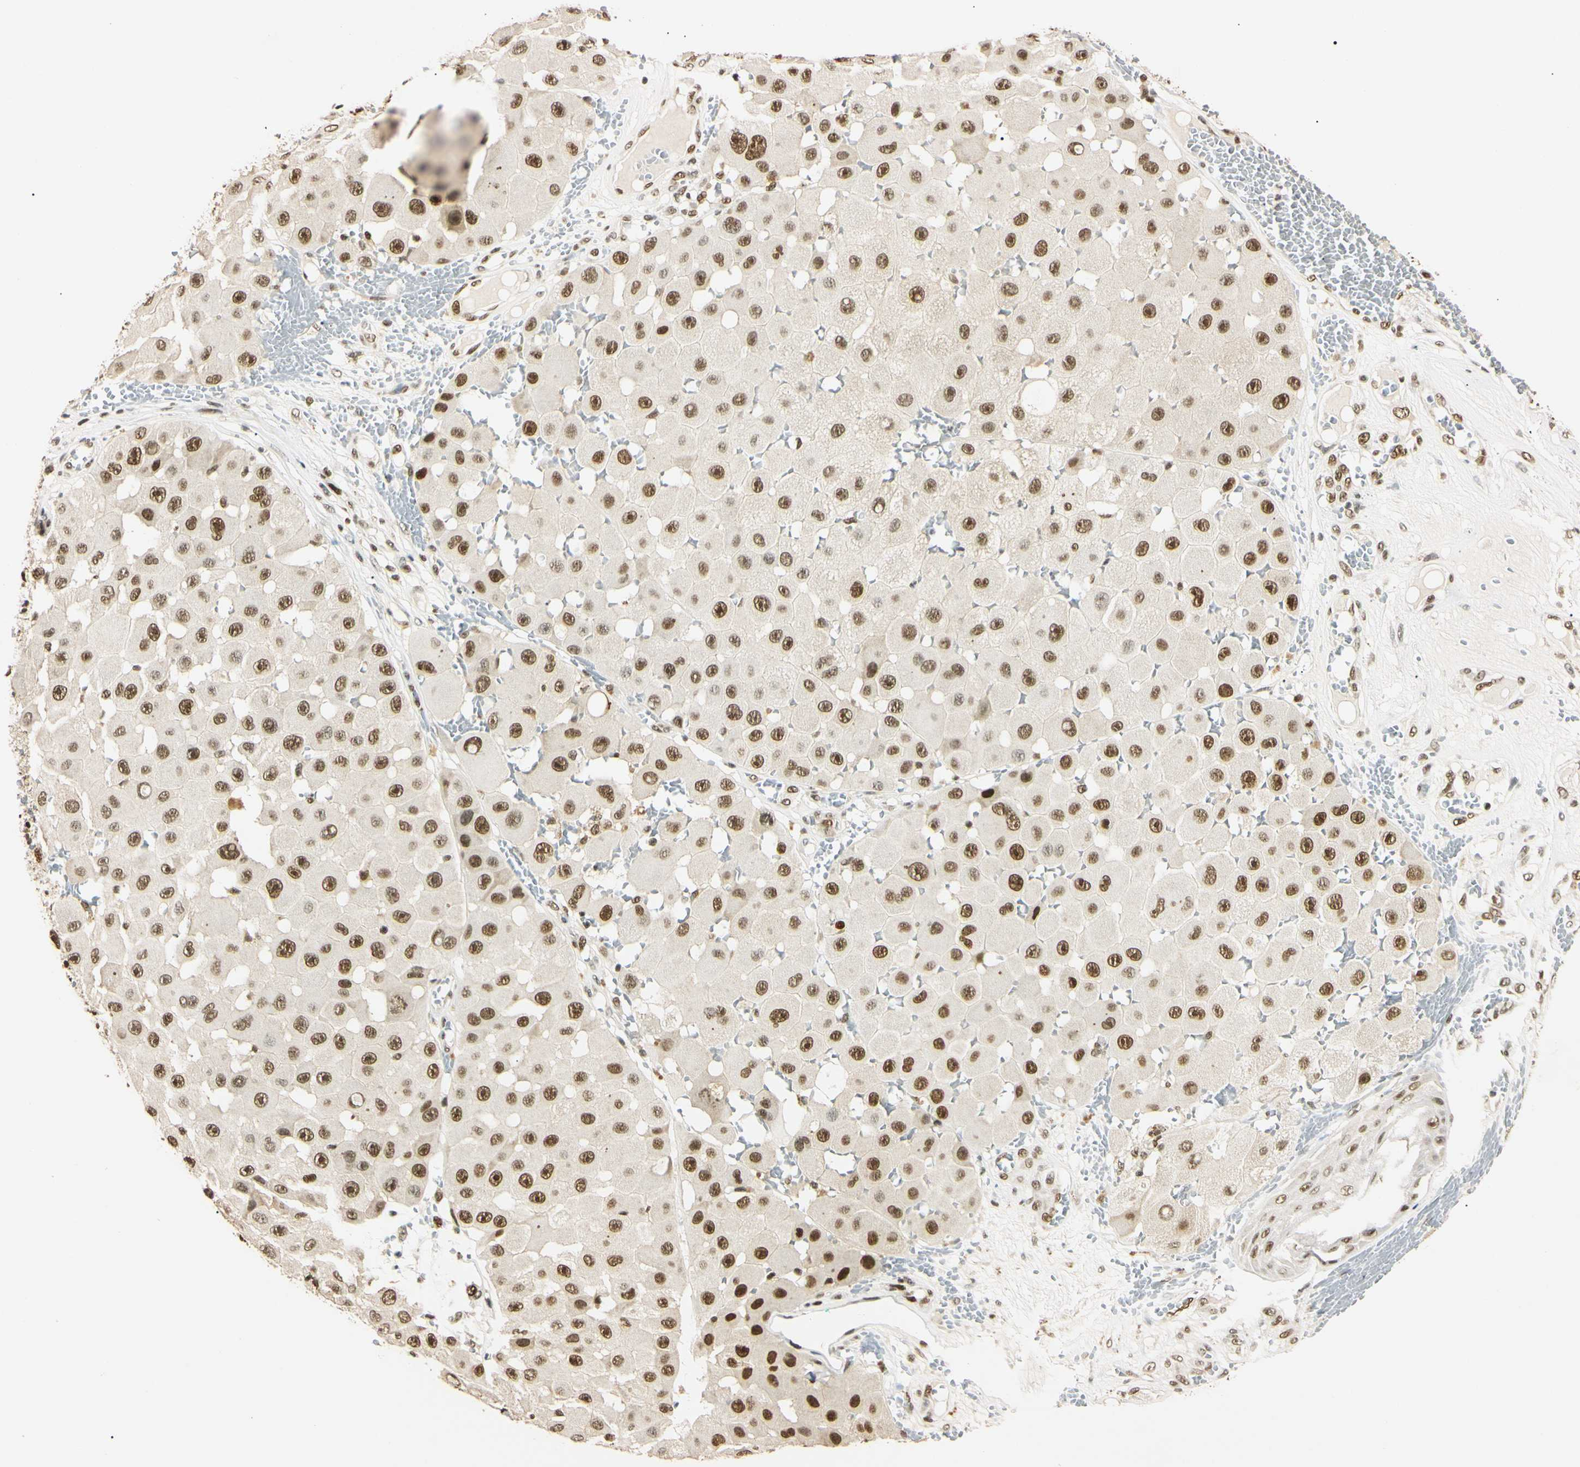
{"staining": {"intensity": "strong", "quantity": ">75%", "location": "nuclear"}, "tissue": "melanoma", "cell_type": "Tumor cells", "image_type": "cancer", "snomed": [{"axis": "morphology", "description": "Malignant melanoma, NOS"}, {"axis": "topography", "description": "Skin"}], "caption": "Strong nuclear protein expression is appreciated in about >75% of tumor cells in melanoma.", "gene": "SMARCA5", "patient": {"sex": "female", "age": 81}}